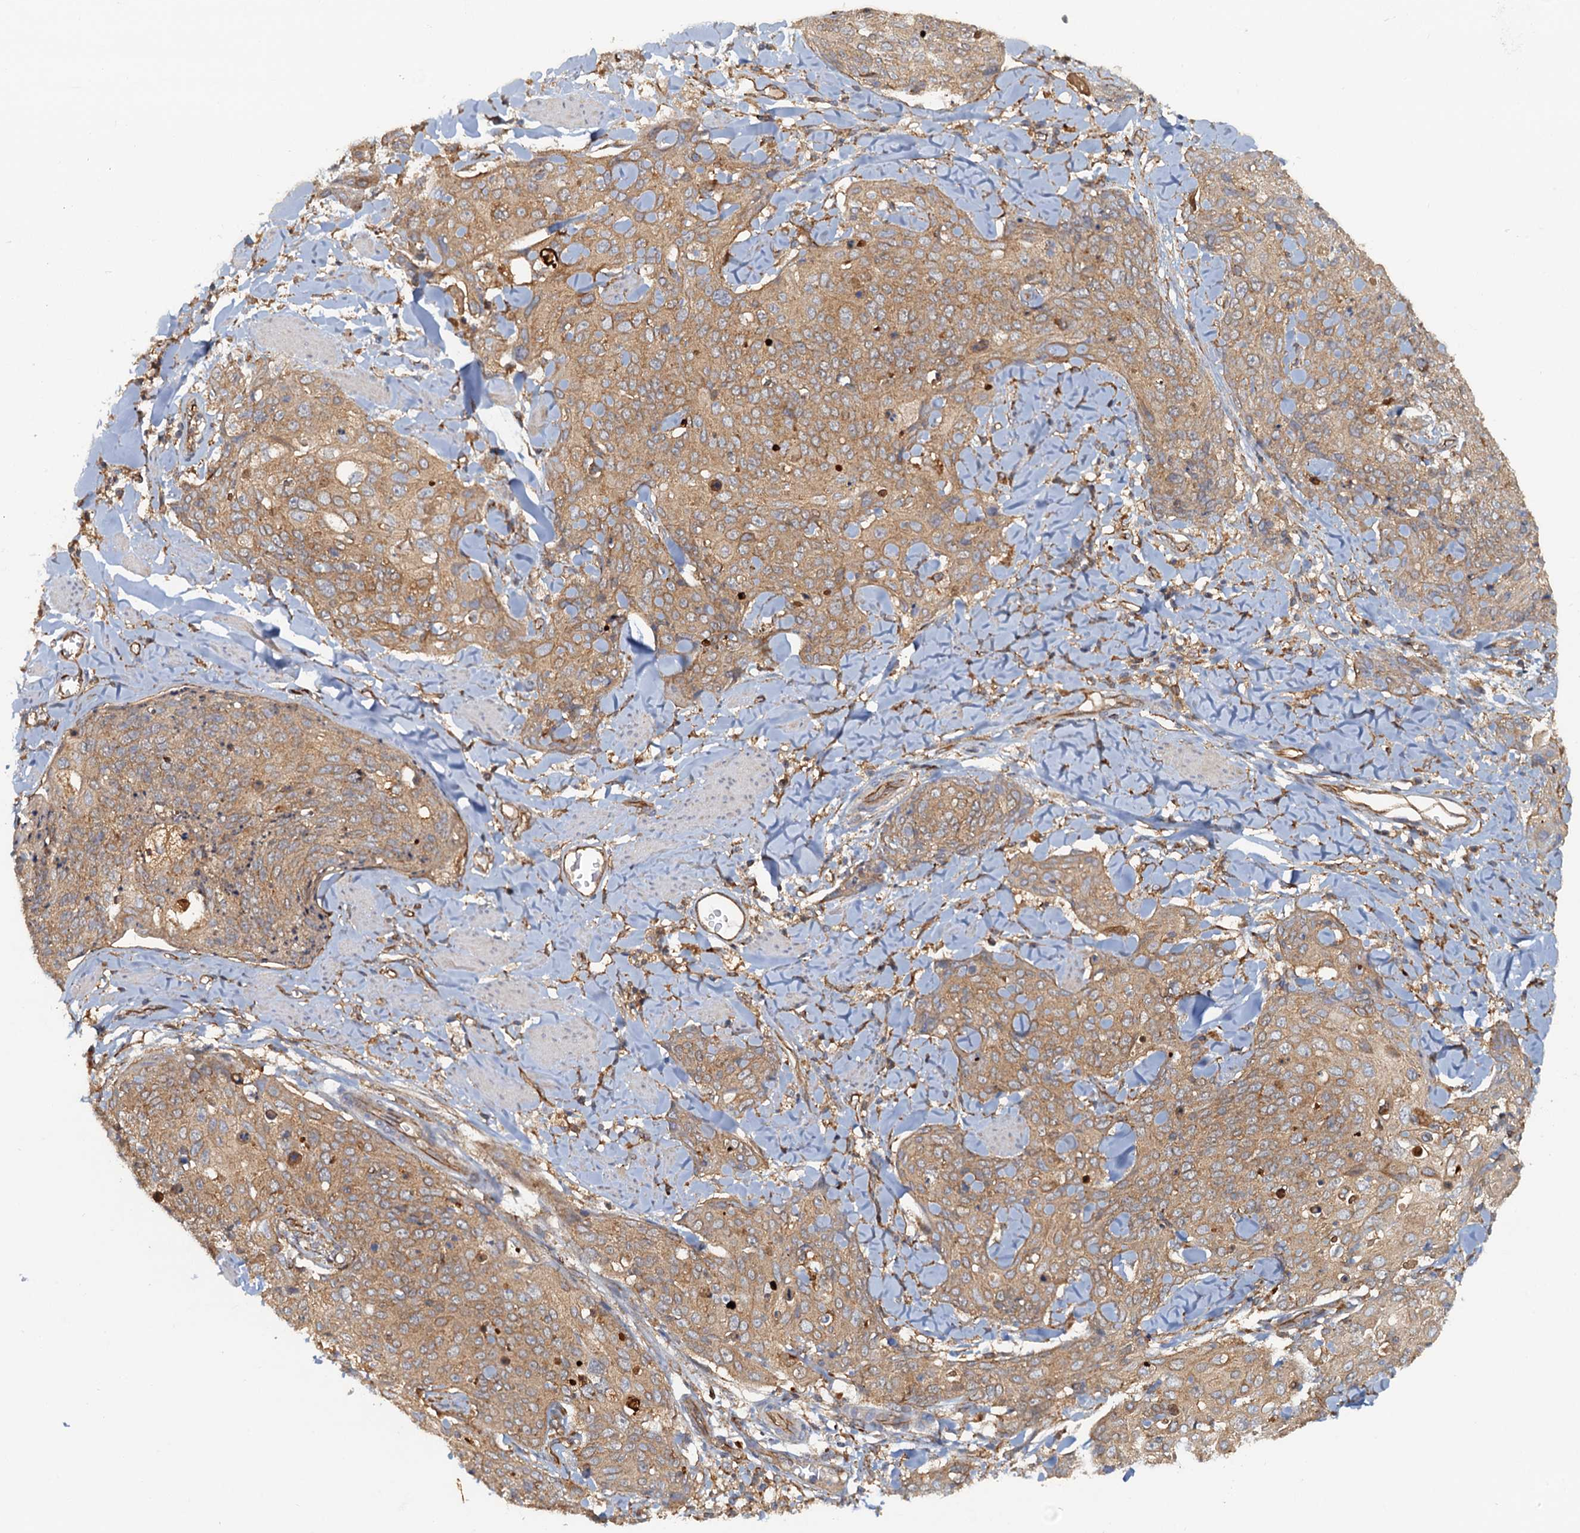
{"staining": {"intensity": "moderate", "quantity": ">75%", "location": "cytoplasmic/membranous"}, "tissue": "skin cancer", "cell_type": "Tumor cells", "image_type": "cancer", "snomed": [{"axis": "morphology", "description": "Squamous cell carcinoma, NOS"}, {"axis": "topography", "description": "Skin"}, {"axis": "topography", "description": "Vulva"}], "caption": "Skin squamous cell carcinoma stained with DAB (3,3'-diaminobenzidine) IHC shows medium levels of moderate cytoplasmic/membranous positivity in approximately >75% of tumor cells. (brown staining indicates protein expression, while blue staining denotes nuclei).", "gene": "NIPAL3", "patient": {"sex": "female", "age": 85}}